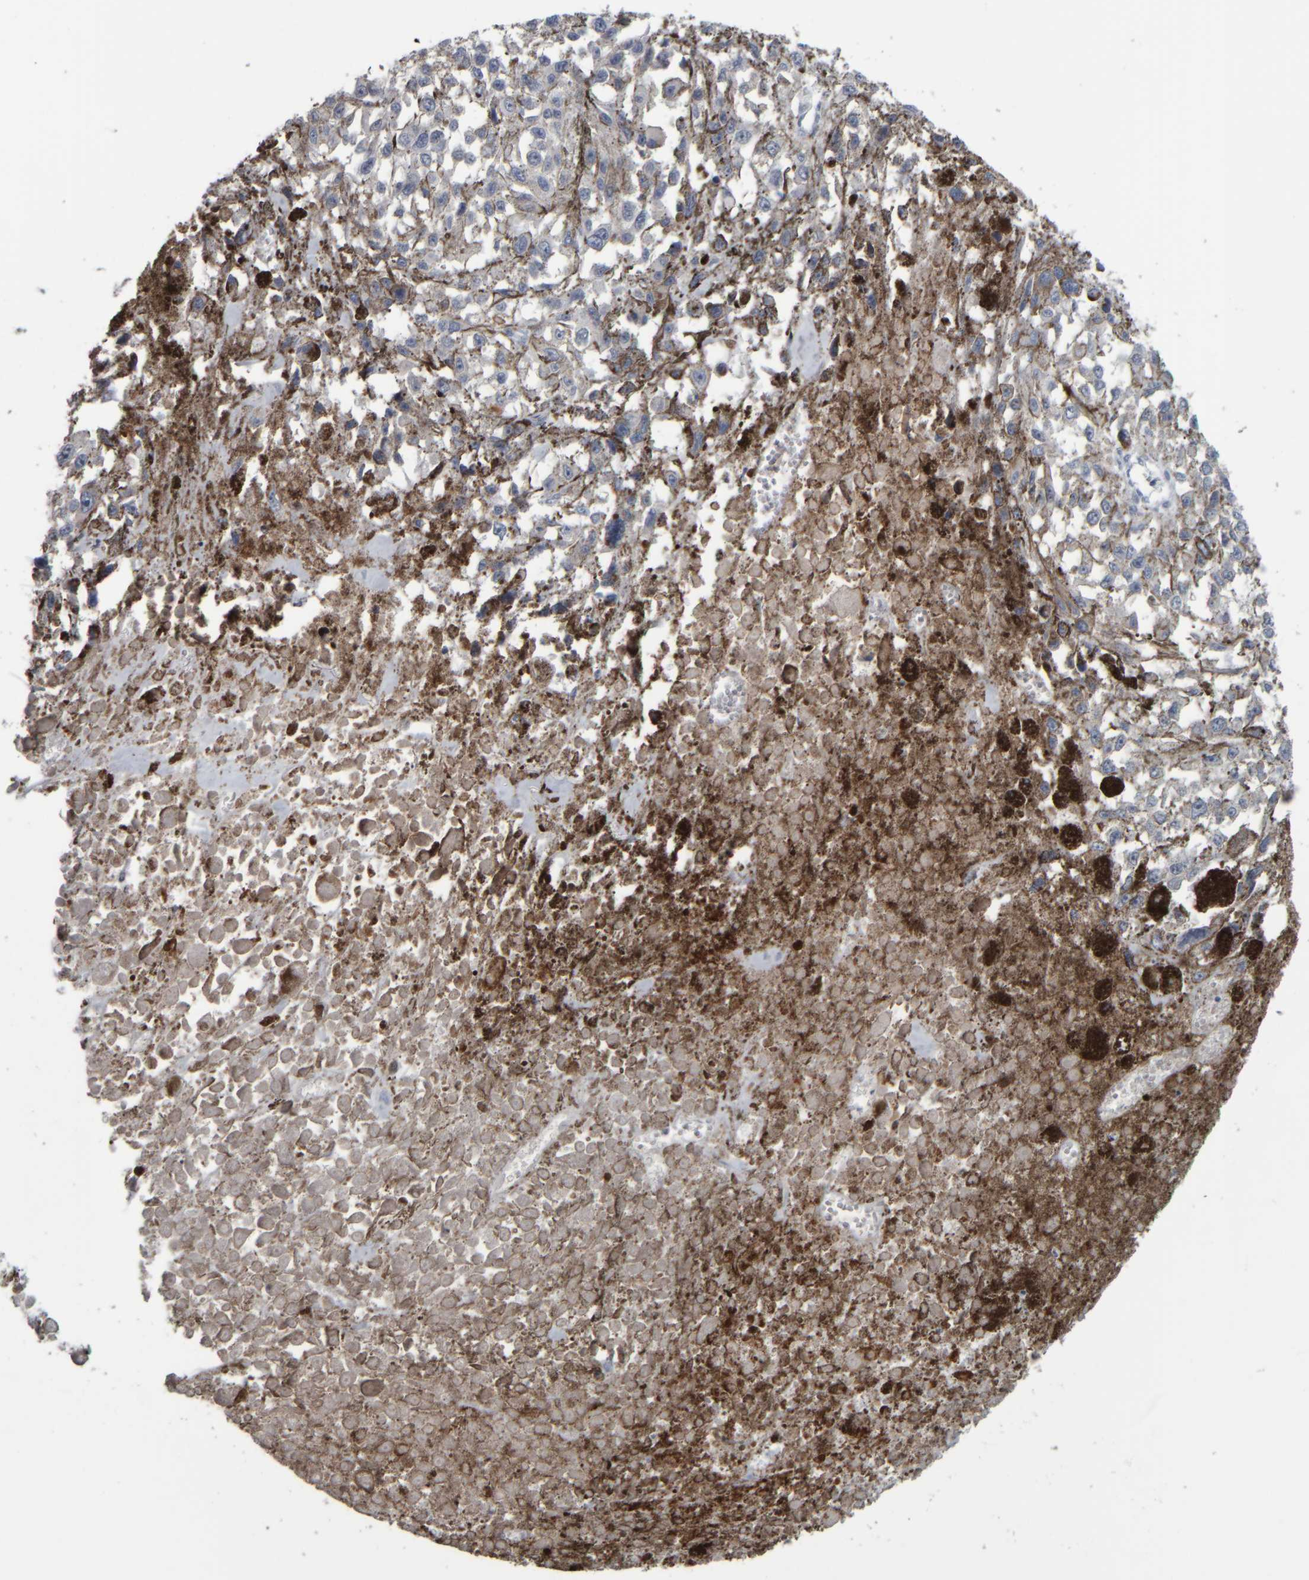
{"staining": {"intensity": "negative", "quantity": "none", "location": "none"}, "tissue": "melanoma", "cell_type": "Tumor cells", "image_type": "cancer", "snomed": [{"axis": "morphology", "description": "Malignant melanoma, Metastatic site"}, {"axis": "topography", "description": "Lymph node"}], "caption": "Immunohistochemistry photomicrograph of malignant melanoma (metastatic site) stained for a protein (brown), which demonstrates no positivity in tumor cells. Nuclei are stained in blue.", "gene": "CAVIN4", "patient": {"sex": "male", "age": 59}}